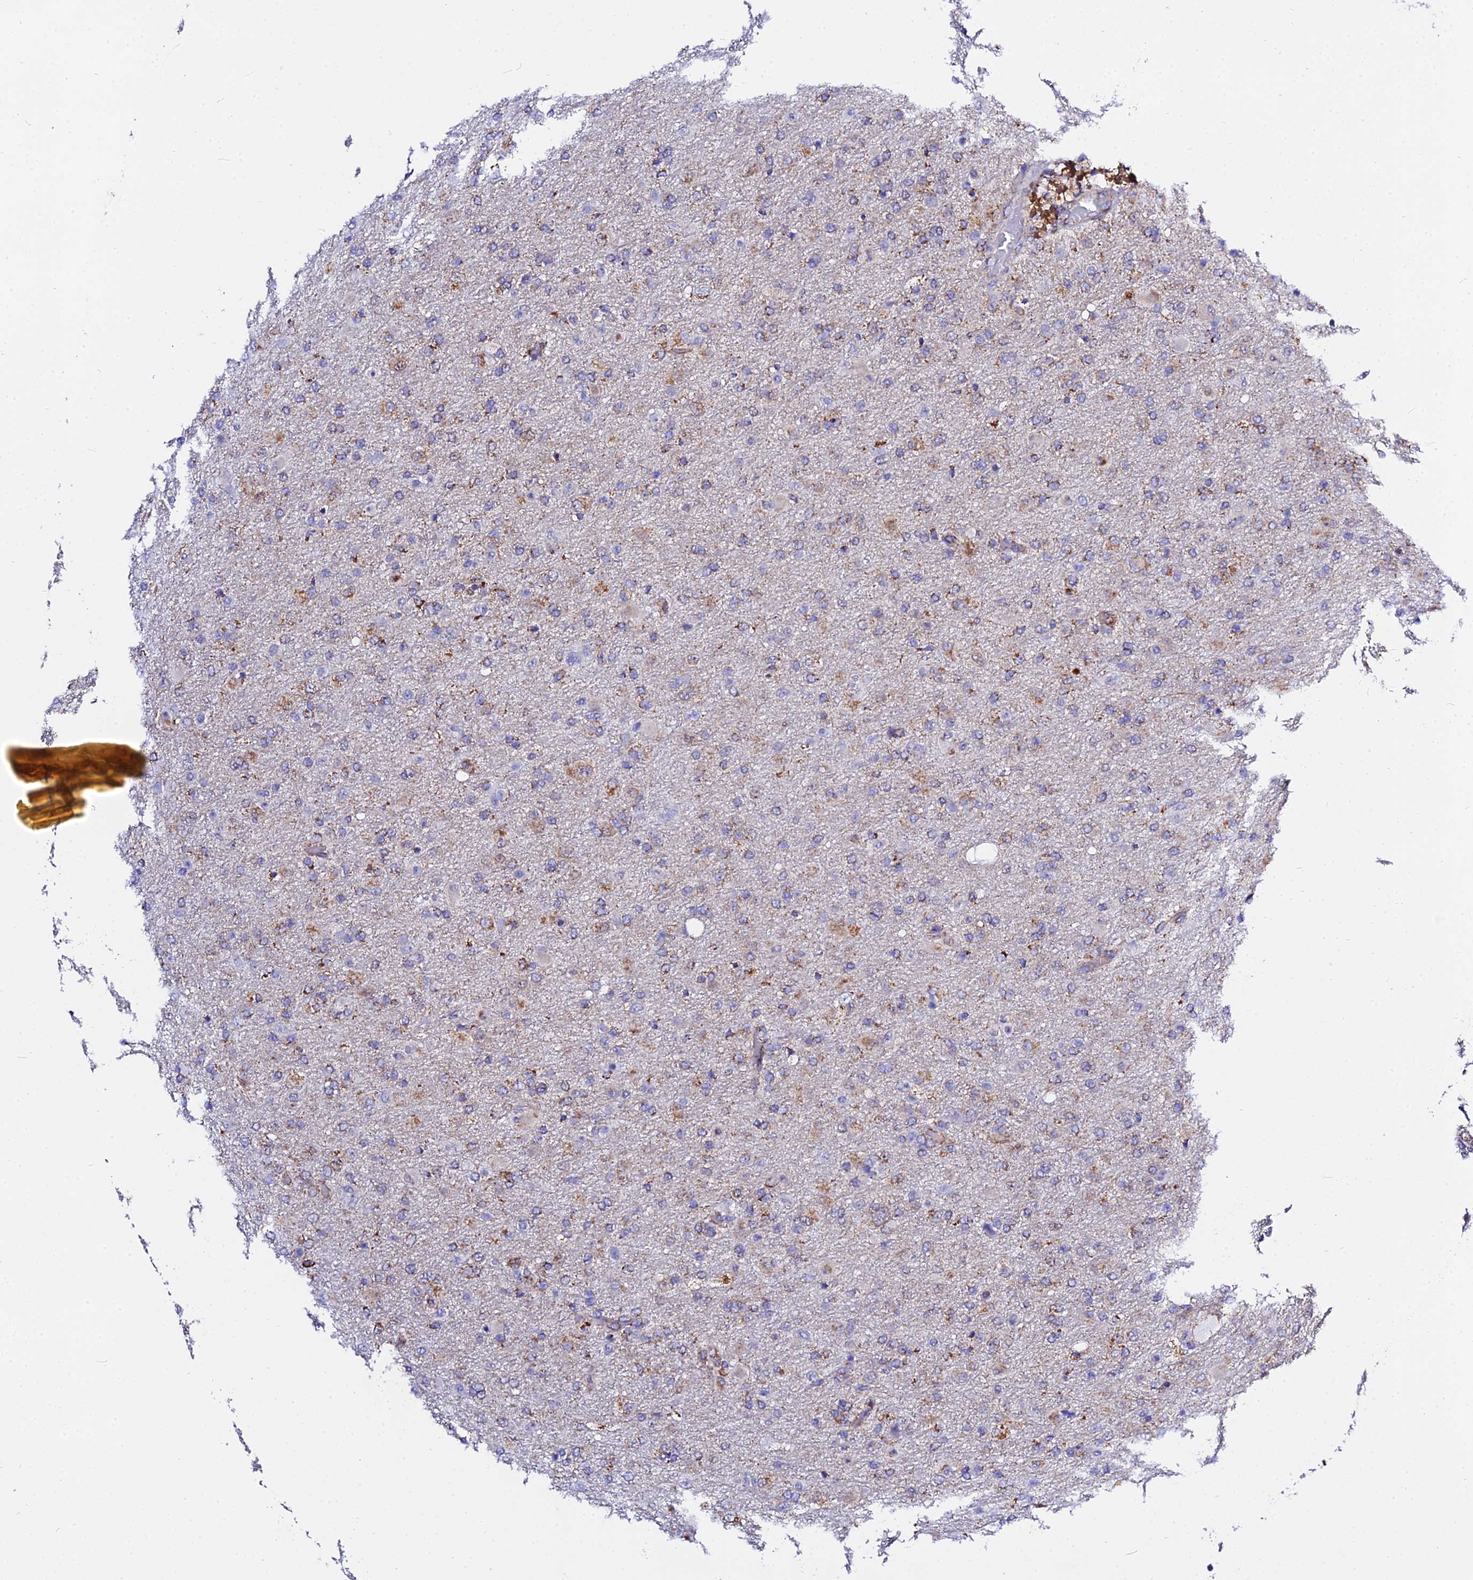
{"staining": {"intensity": "moderate", "quantity": "25%-75%", "location": "cytoplasmic/membranous"}, "tissue": "glioma", "cell_type": "Tumor cells", "image_type": "cancer", "snomed": [{"axis": "morphology", "description": "Glioma, malignant, Low grade"}, {"axis": "topography", "description": "Brain"}], "caption": "Immunohistochemistry (IHC) (DAB) staining of low-grade glioma (malignant) displays moderate cytoplasmic/membranous protein staining in approximately 25%-75% of tumor cells.", "gene": "ZNF573", "patient": {"sex": "male", "age": 65}}